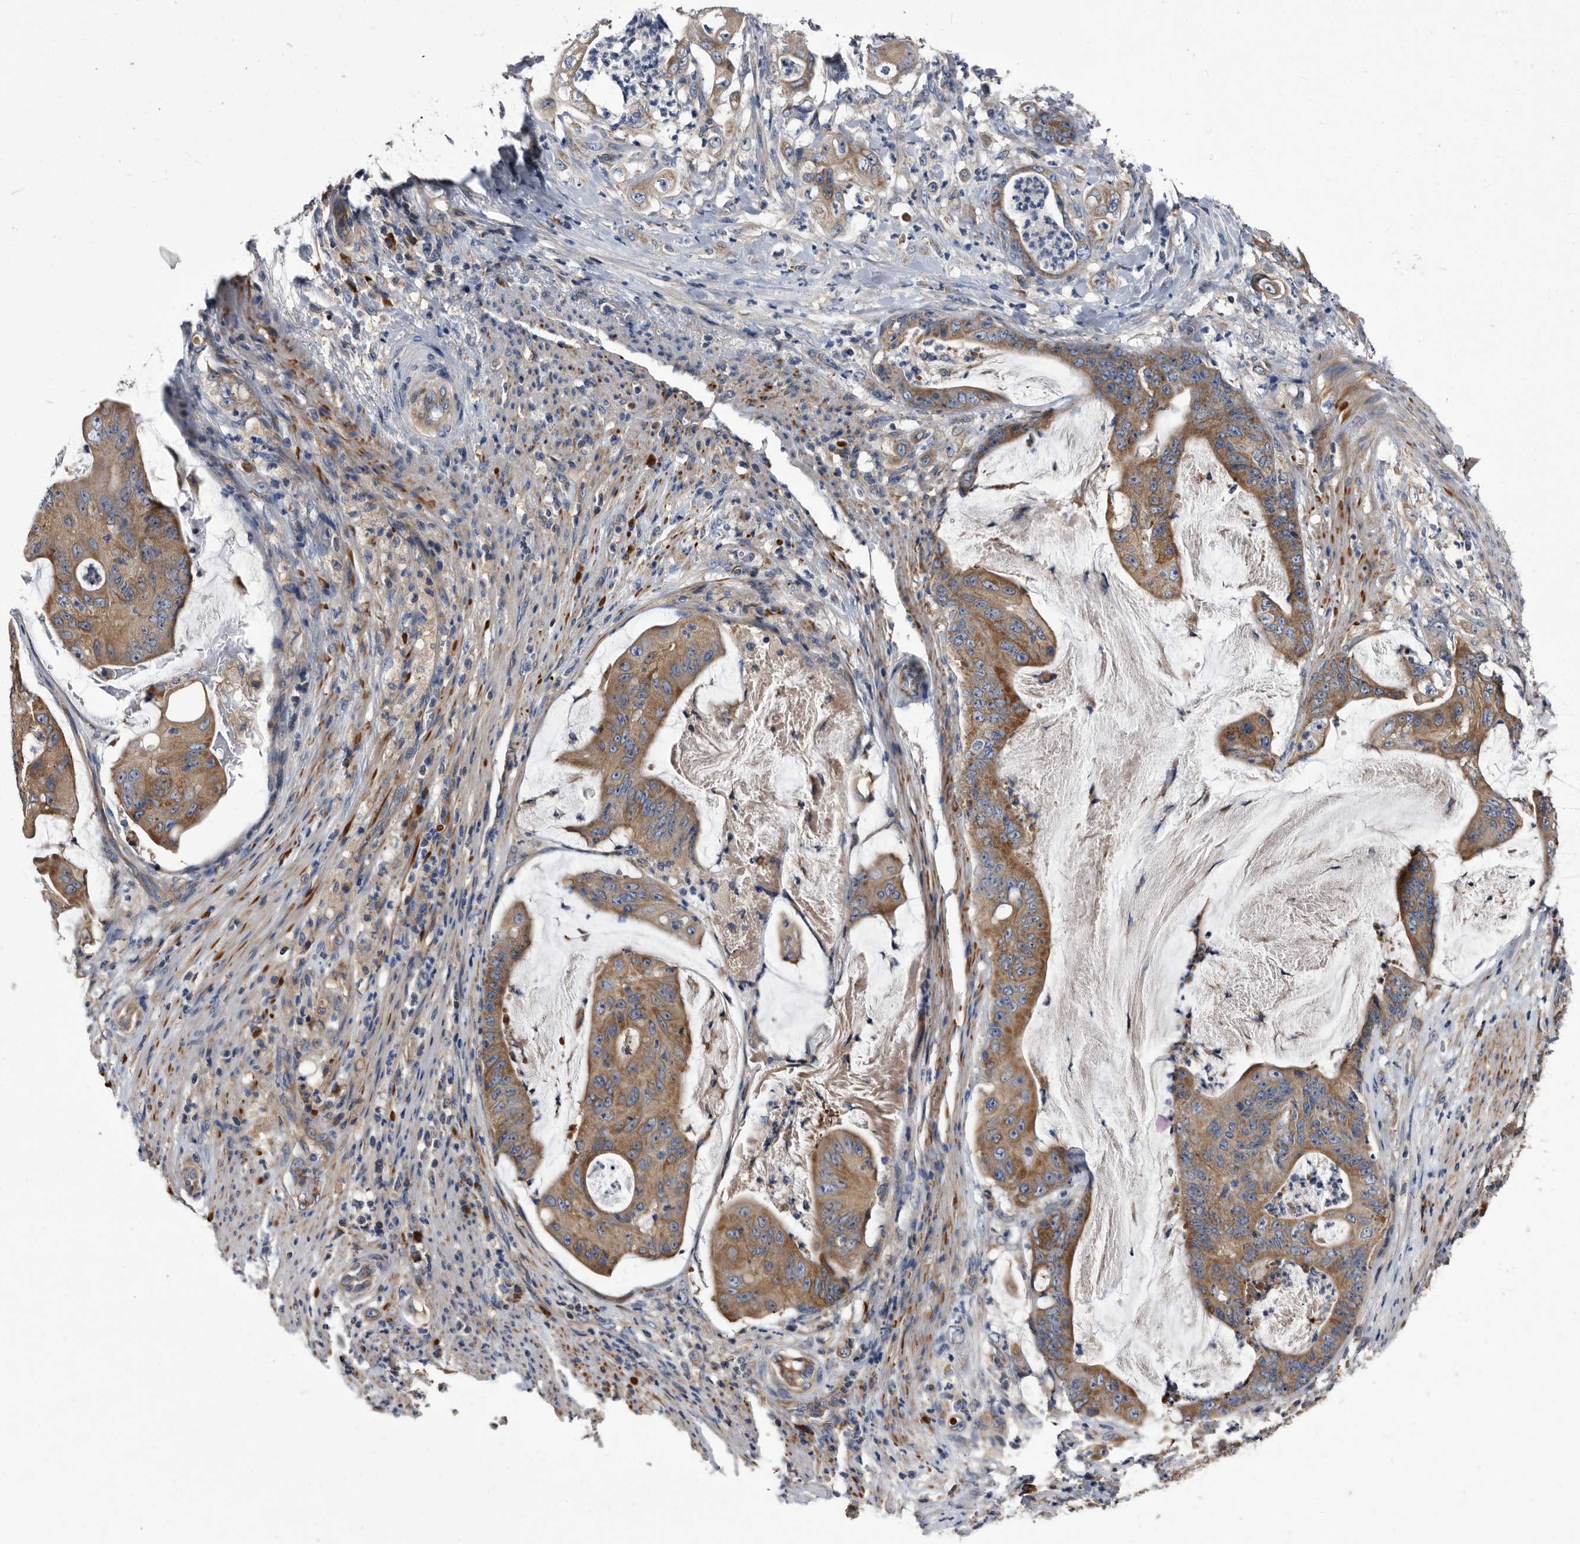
{"staining": {"intensity": "moderate", "quantity": ">75%", "location": "cytoplasmic/membranous"}, "tissue": "stomach cancer", "cell_type": "Tumor cells", "image_type": "cancer", "snomed": [{"axis": "morphology", "description": "Adenocarcinoma, NOS"}, {"axis": "topography", "description": "Stomach"}], "caption": "Protein expression analysis of human stomach cancer reveals moderate cytoplasmic/membranous positivity in about >75% of tumor cells. (DAB = brown stain, brightfield microscopy at high magnification).", "gene": "DTNBP1", "patient": {"sex": "female", "age": 73}}